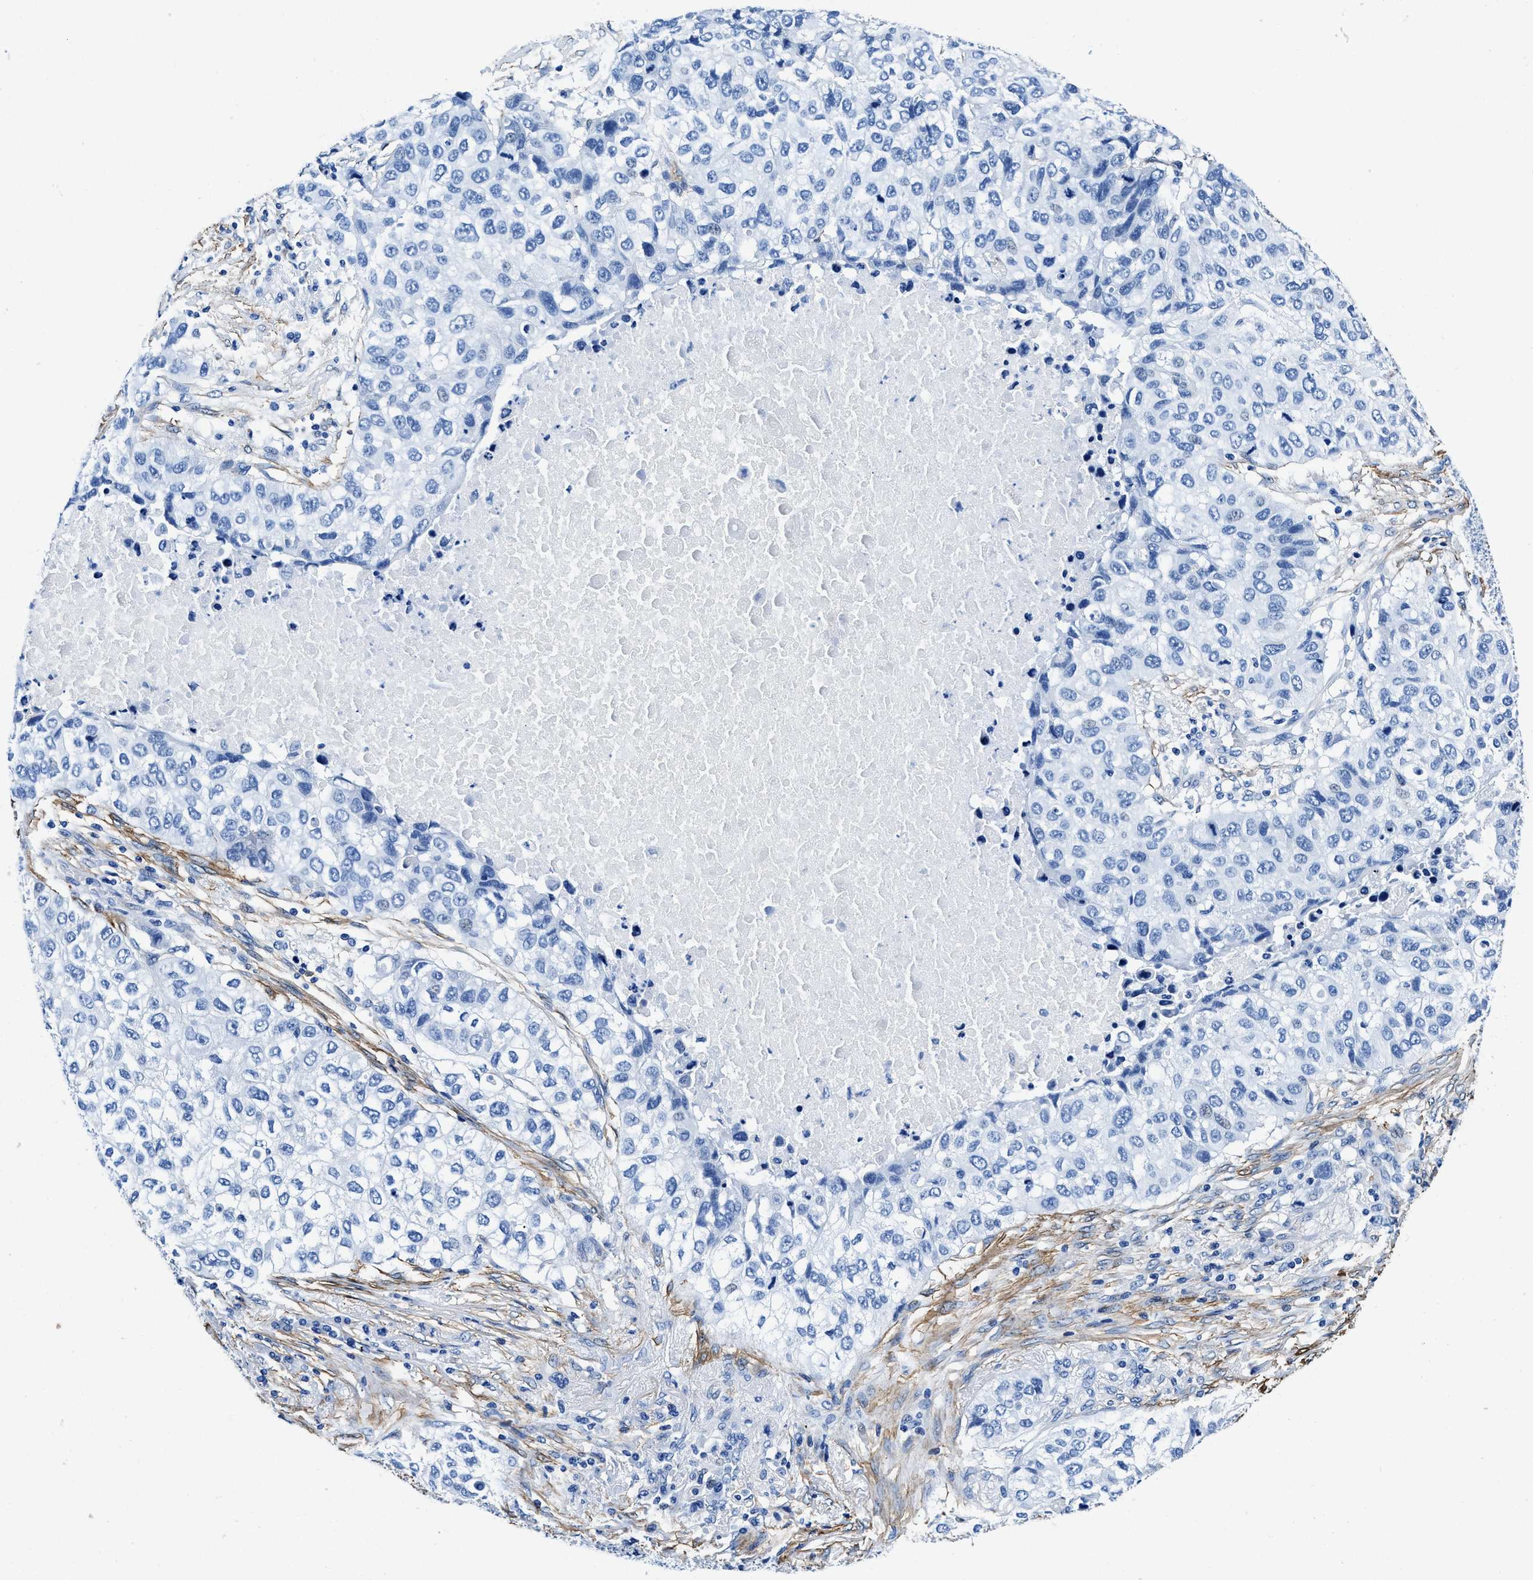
{"staining": {"intensity": "negative", "quantity": "none", "location": "none"}, "tissue": "lung cancer", "cell_type": "Tumor cells", "image_type": "cancer", "snomed": [{"axis": "morphology", "description": "Squamous cell carcinoma, NOS"}, {"axis": "topography", "description": "Lung"}], "caption": "Immunohistochemical staining of lung squamous cell carcinoma displays no significant expression in tumor cells.", "gene": "TEX261", "patient": {"sex": "male", "age": 57}}